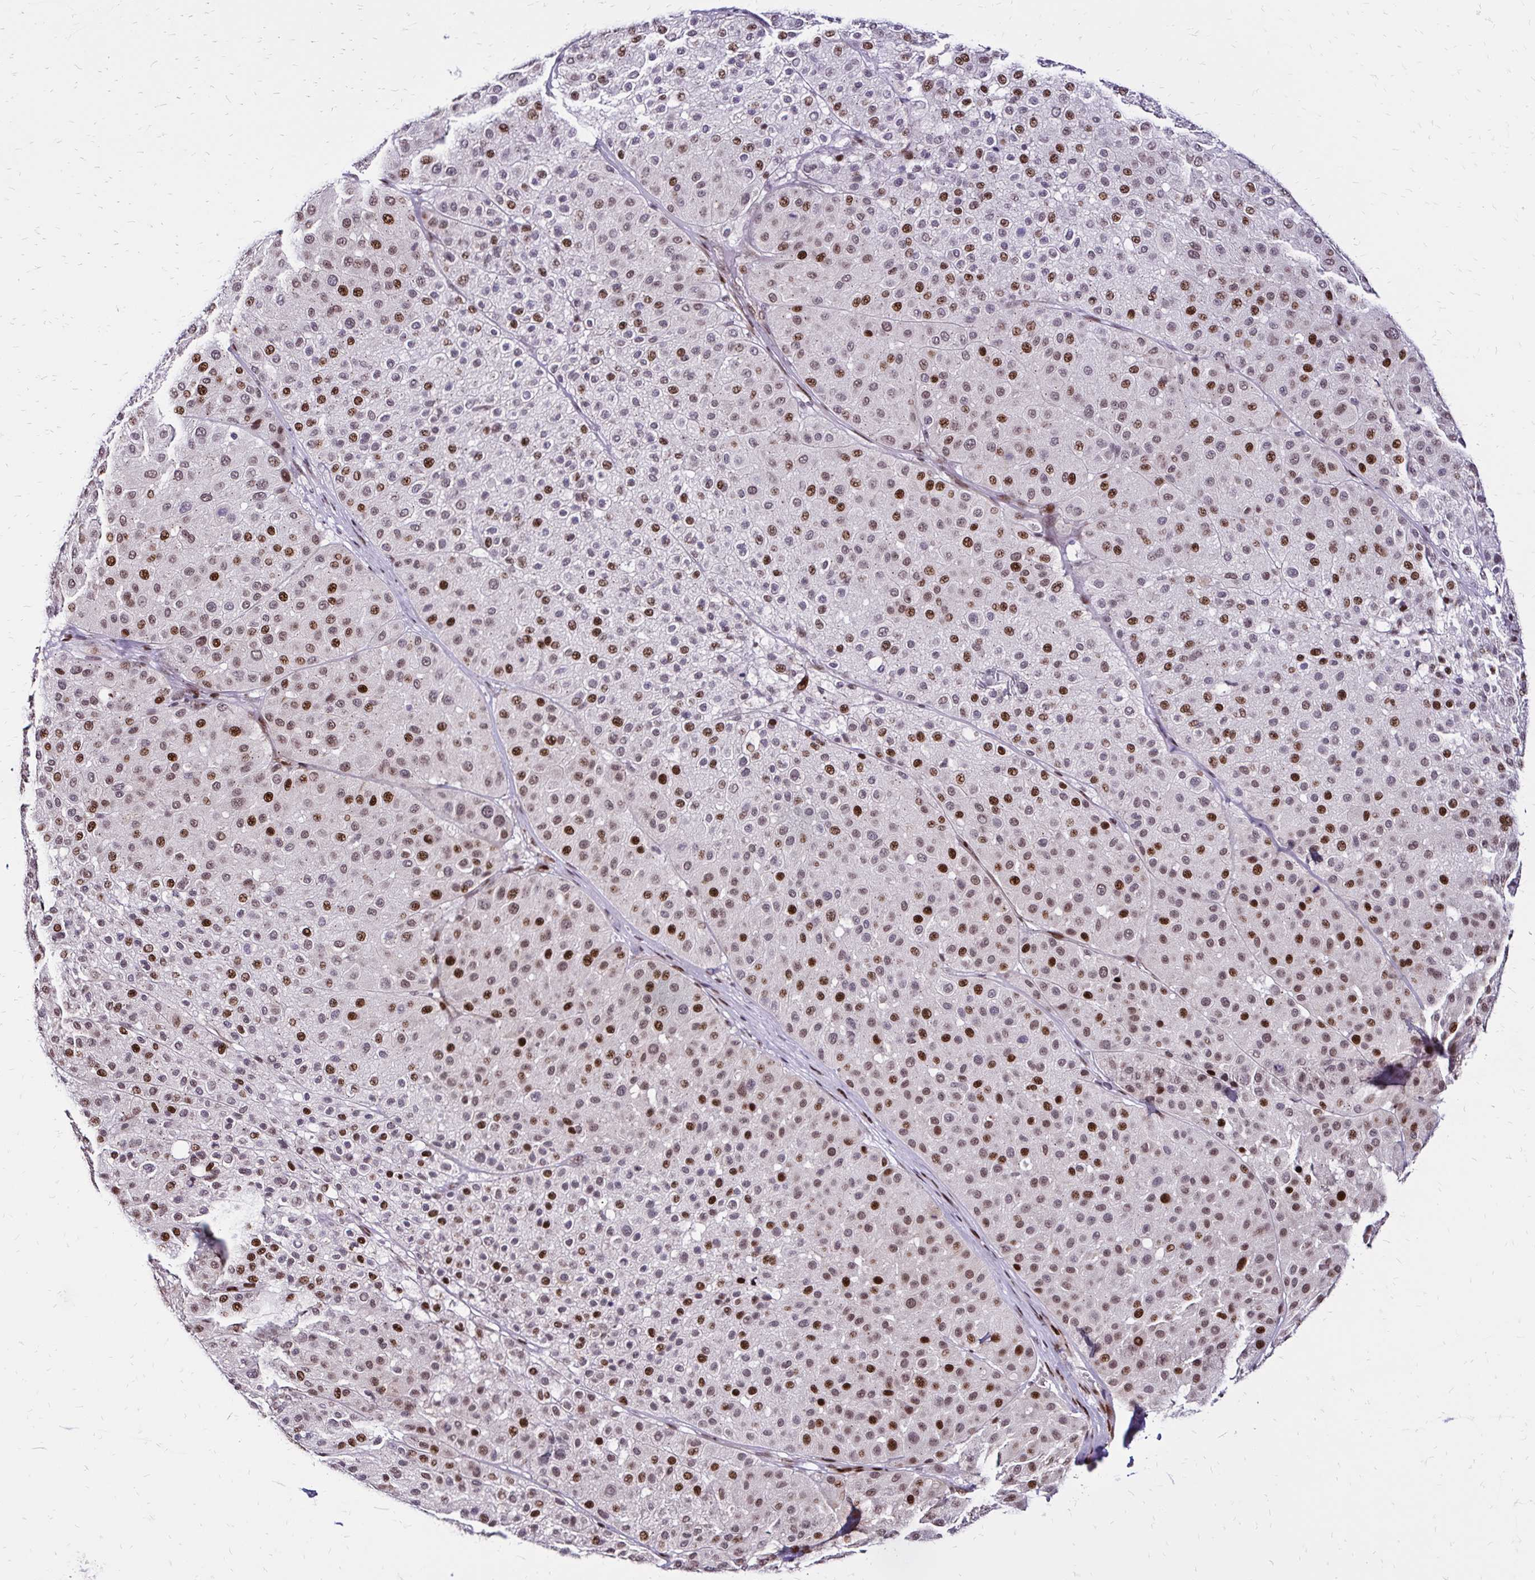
{"staining": {"intensity": "moderate", "quantity": ">75%", "location": "nuclear"}, "tissue": "melanoma", "cell_type": "Tumor cells", "image_type": "cancer", "snomed": [{"axis": "morphology", "description": "Malignant melanoma, Metastatic site"}, {"axis": "topography", "description": "Smooth muscle"}], "caption": "Malignant melanoma (metastatic site) stained for a protein (brown) shows moderate nuclear positive staining in about >75% of tumor cells.", "gene": "TOB1", "patient": {"sex": "male", "age": 41}}